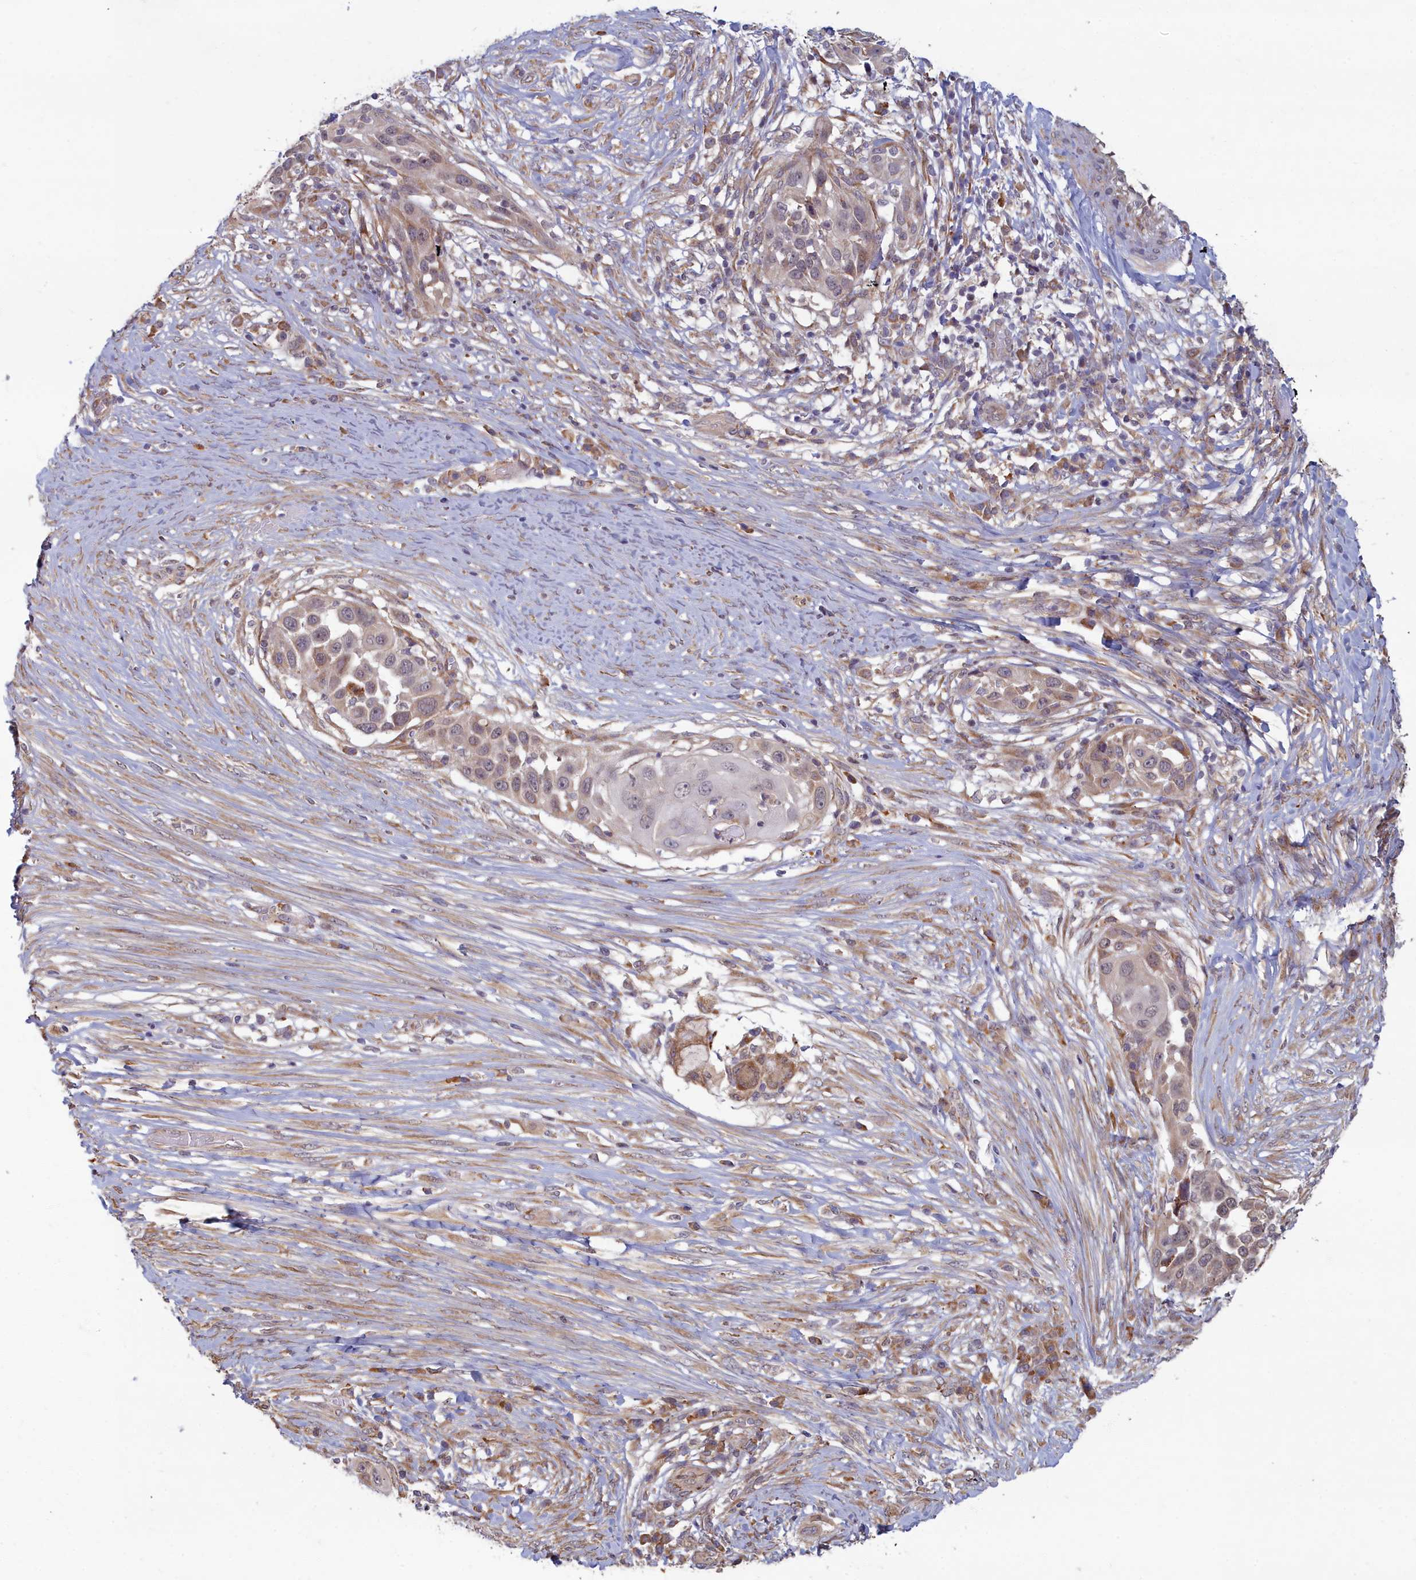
{"staining": {"intensity": "weak", "quantity": "25%-75%", "location": "cytoplasmic/membranous,nuclear"}, "tissue": "skin cancer", "cell_type": "Tumor cells", "image_type": "cancer", "snomed": [{"axis": "morphology", "description": "Squamous cell carcinoma, NOS"}, {"axis": "topography", "description": "Skin"}], "caption": "An immunohistochemistry (IHC) micrograph of tumor tissue is shown. Protein staining in brown shows weak cytoplasmic/membranous and nuclear positivity in skin cancer within tumor cells.", "gene": "MAK16", "patient": {"sex": "female", "age": 44}}